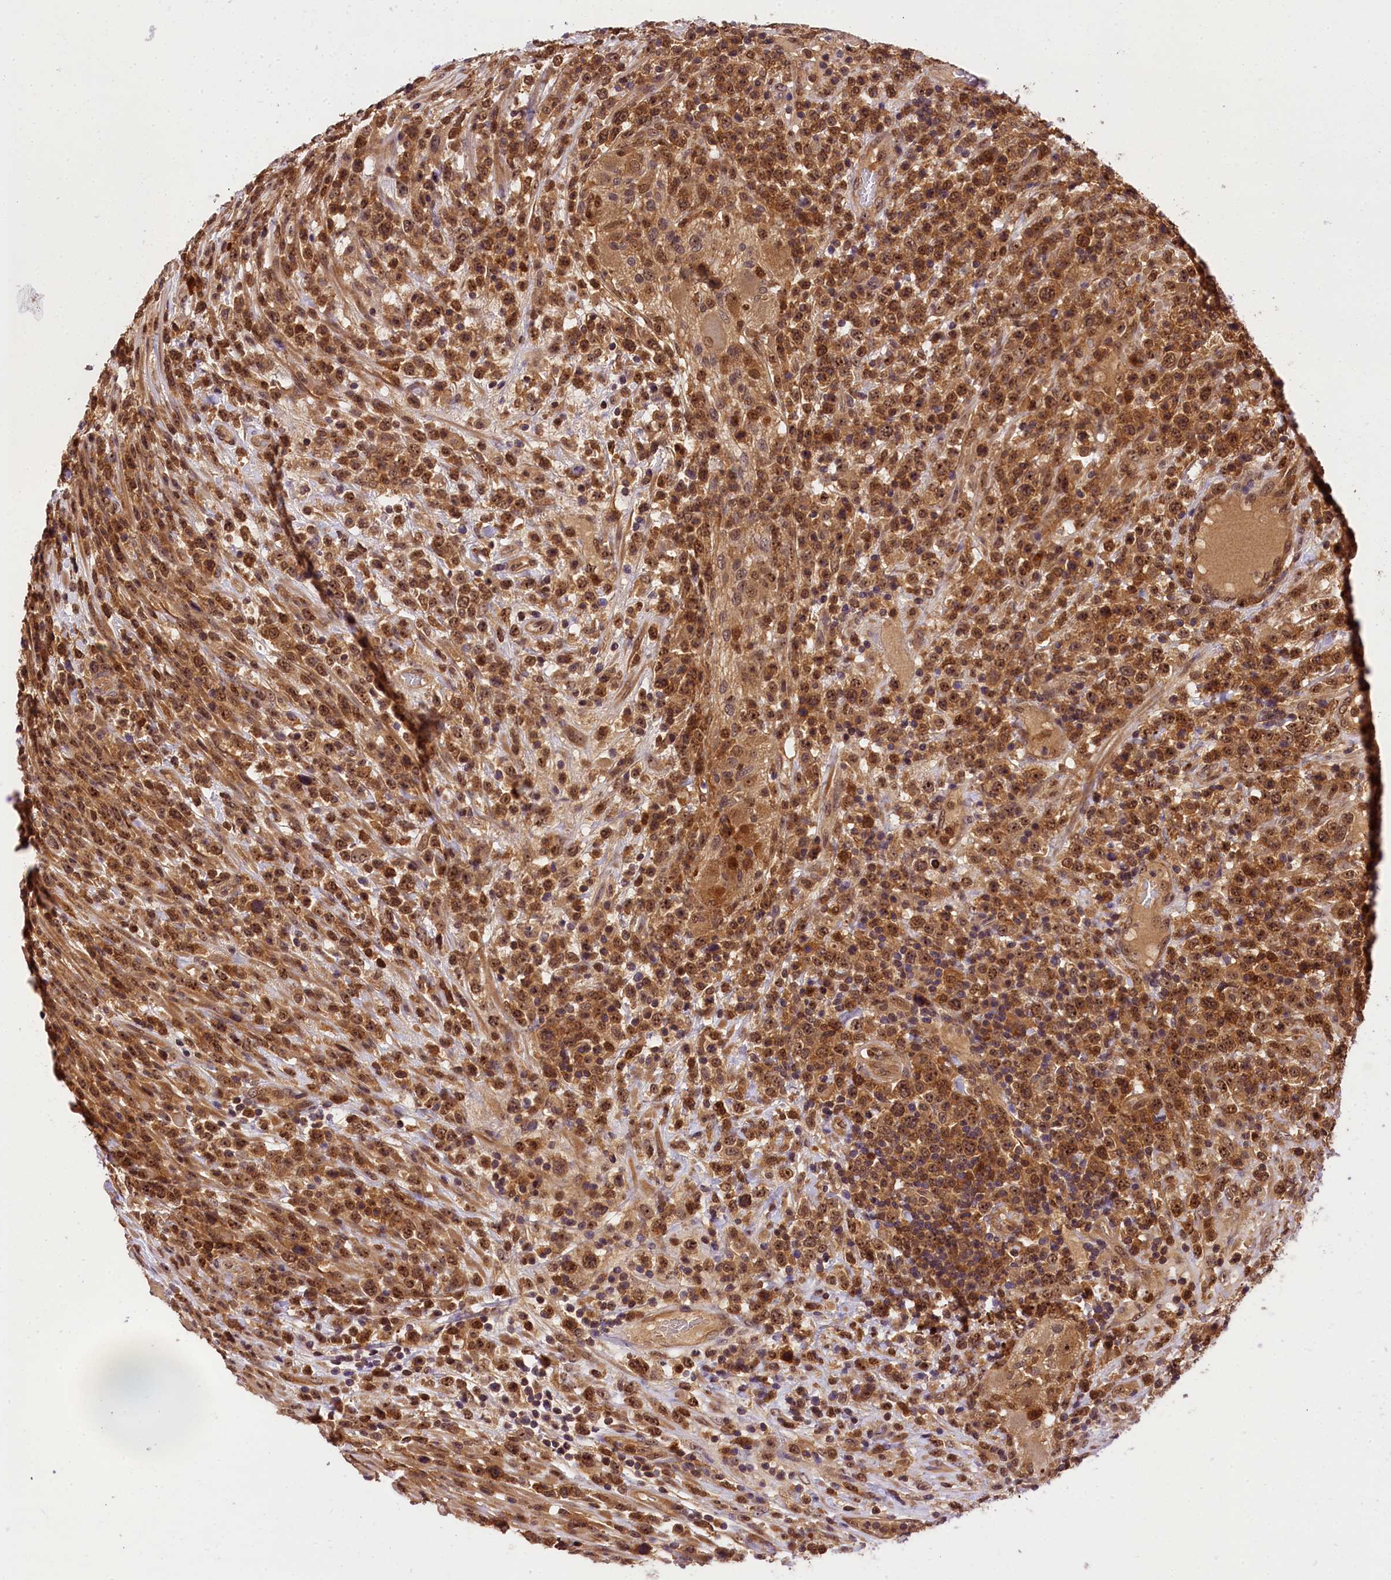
{"staining": {"intensity": "moderate", "quantity": ">75%", "location": "cytoplasmic/membranous,nuclear"}, "tissue": "lymphoma", "cell_type": "Tumor cells", "image_type": "cancer", "snomed": [{"axis": "morphology", "description": "Malignant lymphoma, non-Hodgkin's type, High grade"}, {"axis": "topography", "description": "Colon"}], "caption": "Malignant lymphoma, non-Hodgkin's type (high-grade) stained for a protein displays moderate cytoplasmic/membranous and nuclear positivity in tumor cells. Using DAB (brown) and hematoxylin (blue) stains, captured at high magnification using brightfield microscopy.", "gene": "EIF6", "patient": {"sex": "female", "age": 53}}